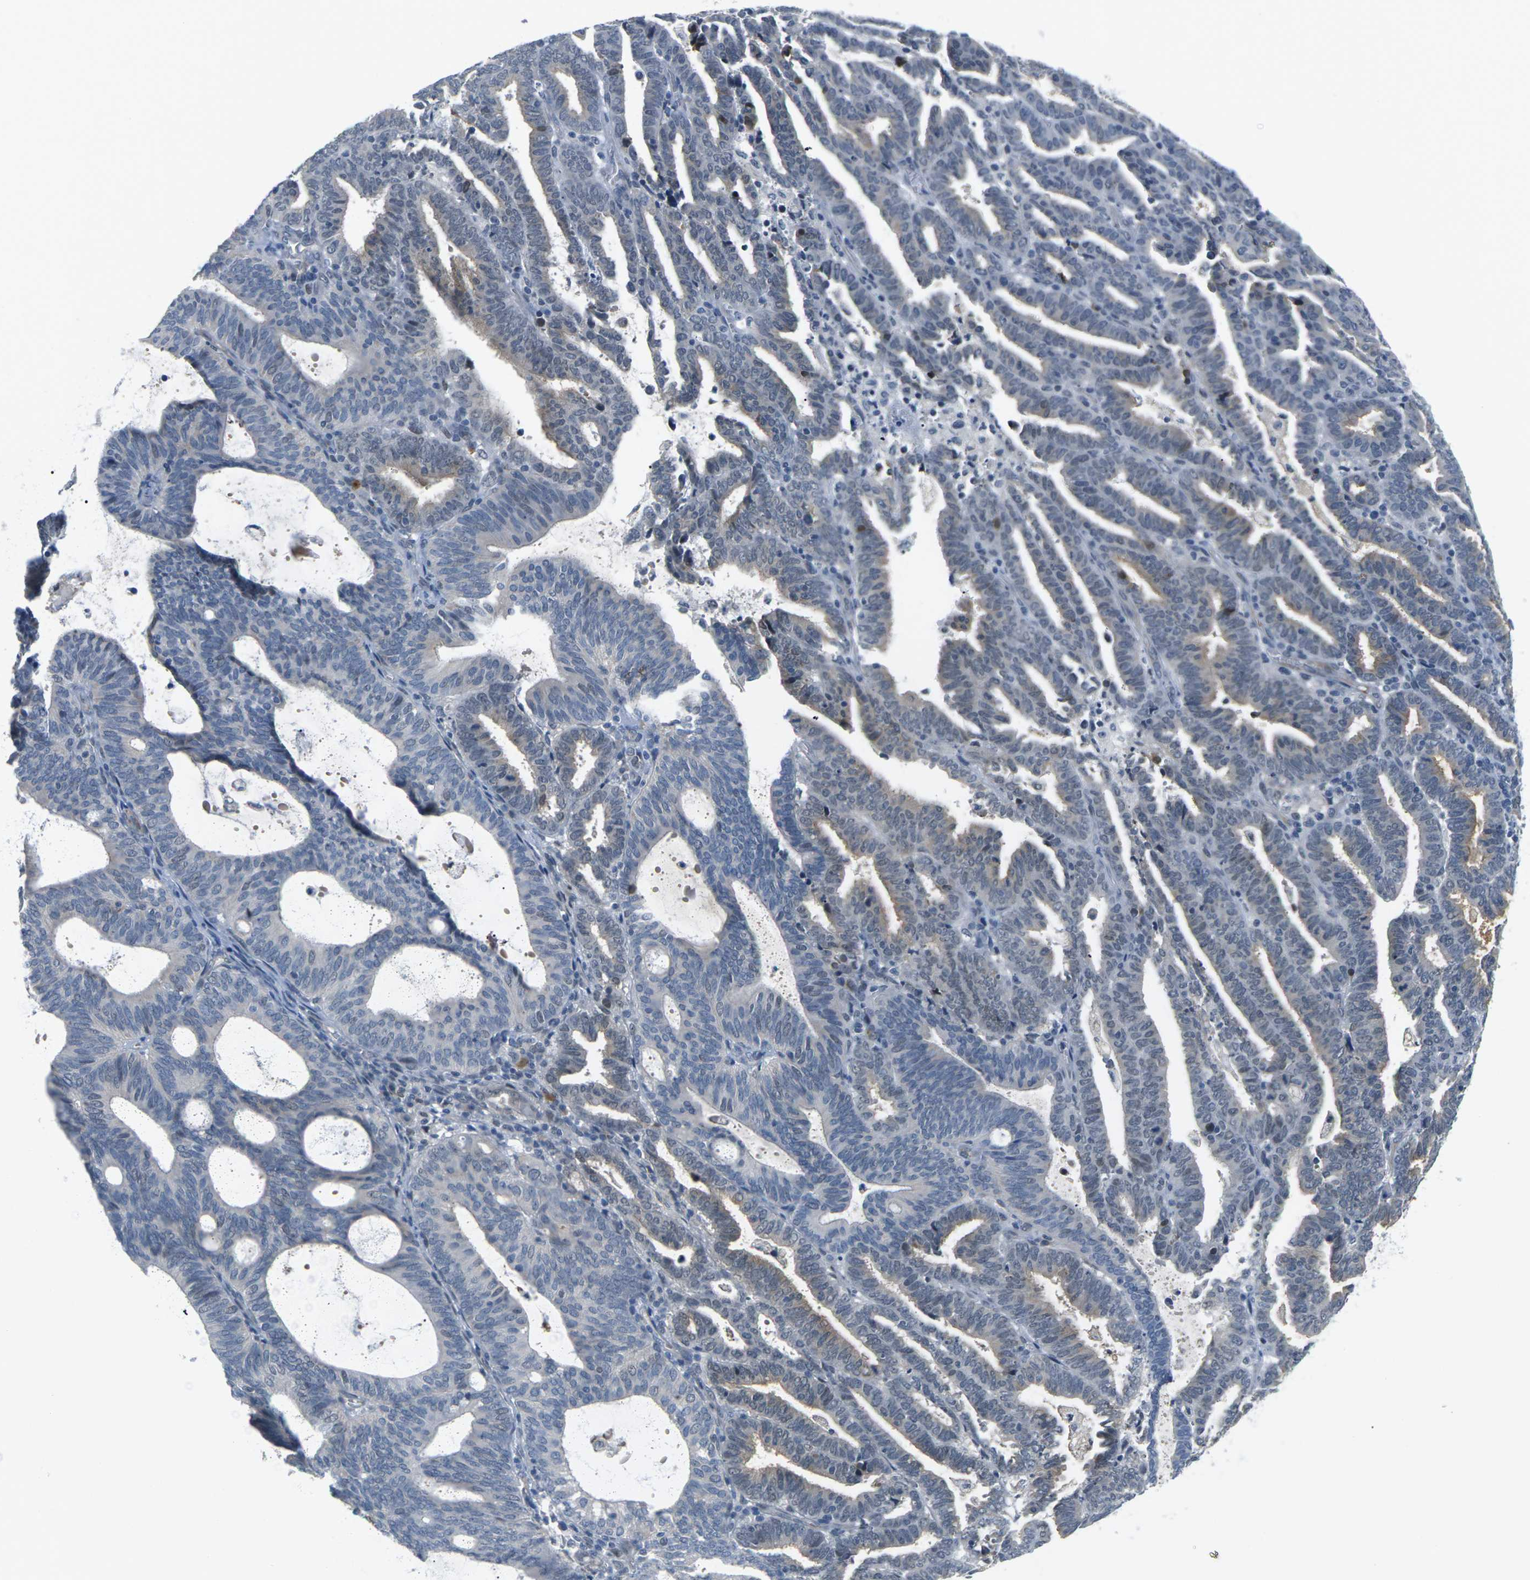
{"staining": {"intensity": "moderate", "quantity": "25%-75%", "location": "cytoplasmic/membranous"}, "tissue": "endometrial cancer", "cell_type": "Tumor cells", "image_type": "cancer", "snomed": [{"axis": "morphology", "description": "Adenocarcinoma, NOS"}, {"axis": "topography", "description": "Uterus"}], "caption": "Endometrial cancer stained for a protein (brown) shows moderate cytoplasmic/membranous positive positivity in approximately 25%-75% of tumor cells.", "gene": "PKP2", "patient": {"sex": "female", "age": 83}}